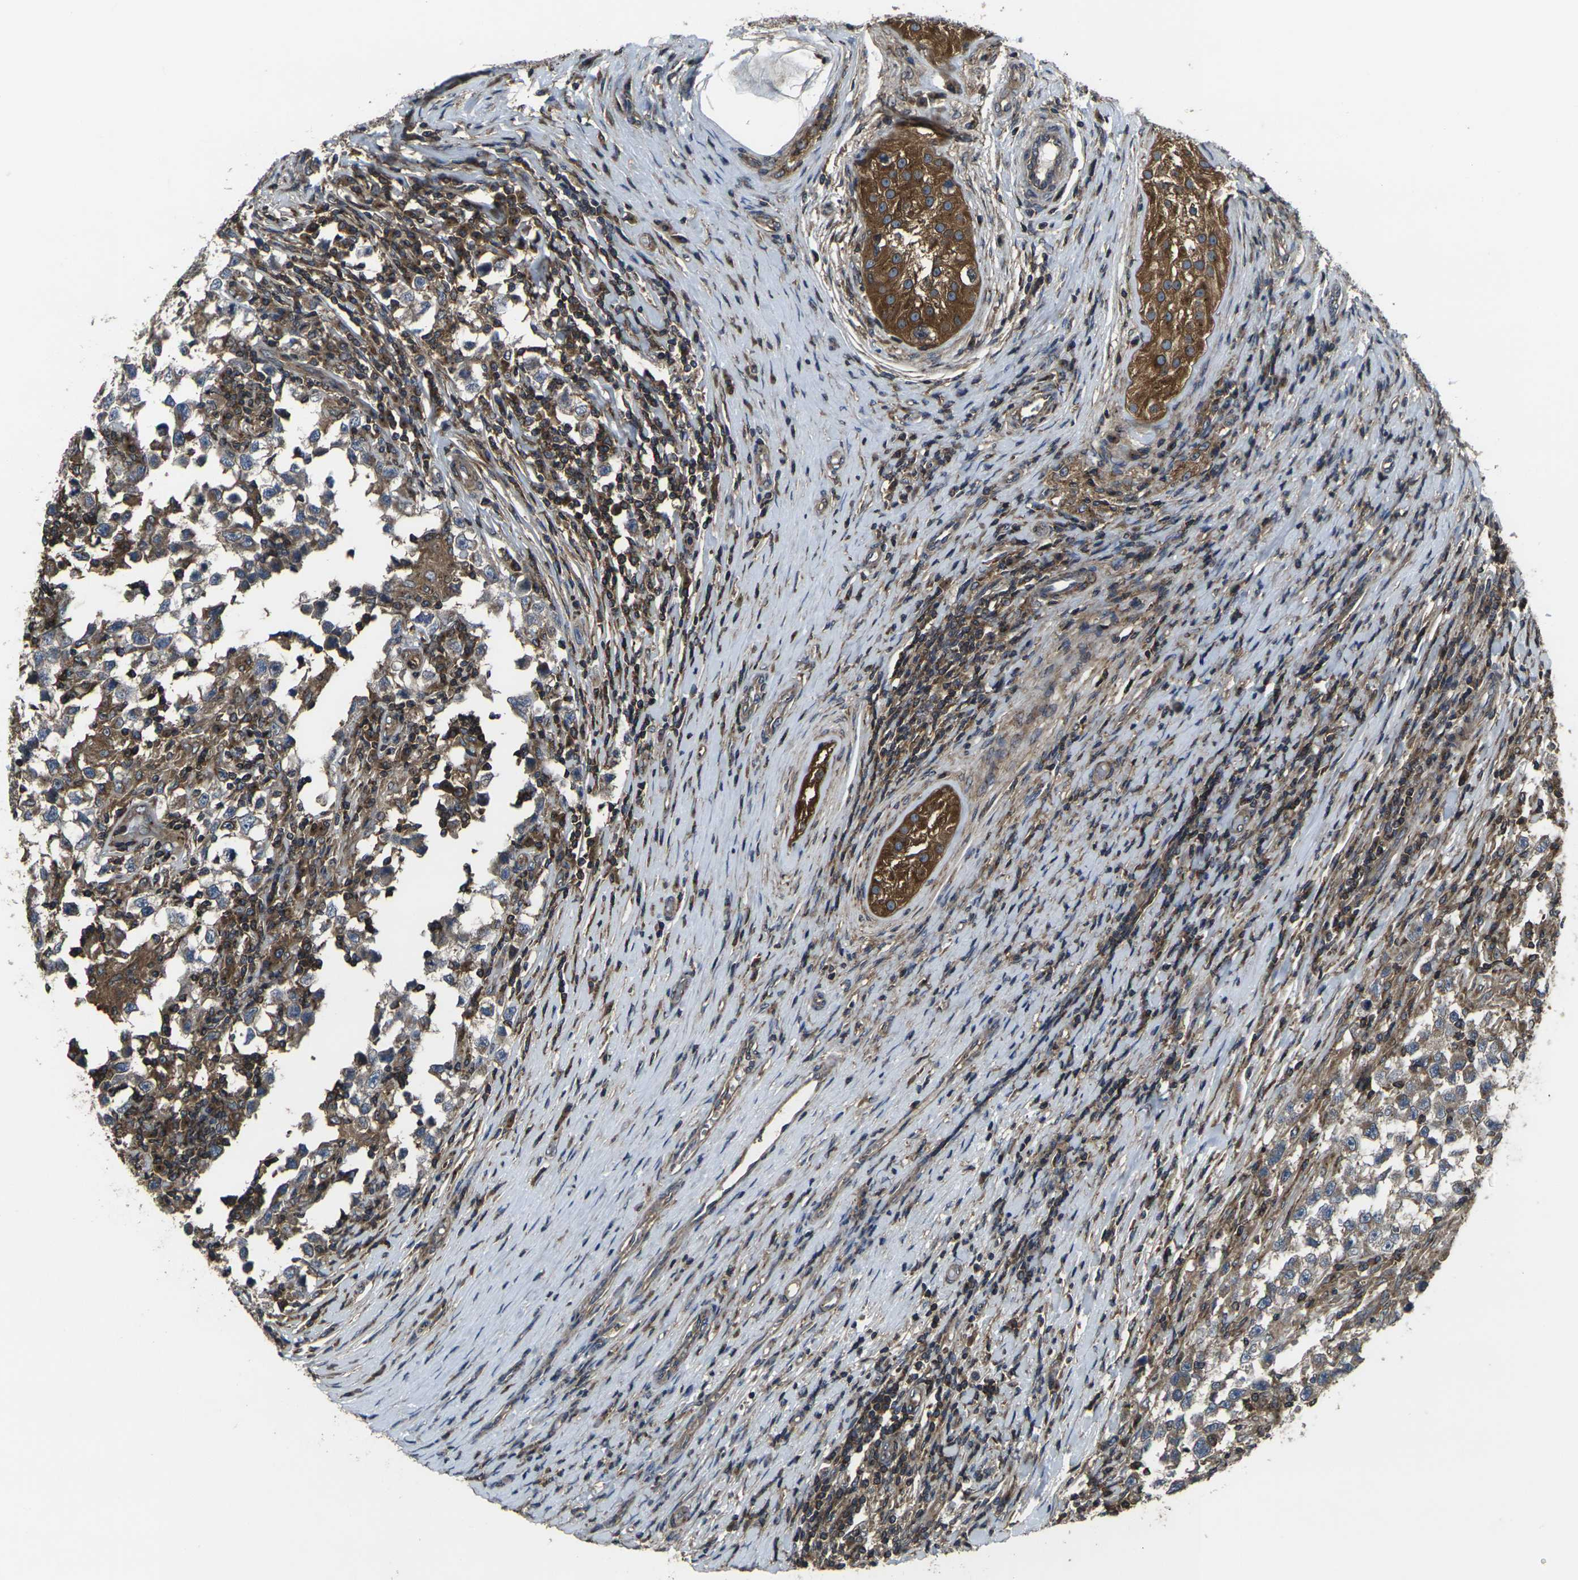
{"staining": {"intensity": "moderate", "quantity": "<25%", "location": "cytoplasmic/membranous"}, "tissue": "testis cancer", "cell_type": "Tumor cells", "image_type": "cancer", "snomed": [{"axis": "morphology", "description": "Carcinoma, Embryonal, NOS"}, {"axis": "topography", "description": "Testis"}], "caption": "Immunohistochemistry (IHC) staining of embryonal carcinoma (testis), which shows low levels of moderate cytoplasmic/membranous staining in about <25% of tumor cells indicating moderate cytoplasmic/membranous protein expression. The staining was performed using DAB (3,3'-diaminobenzidine) (brown) for protein detection and nuclei were counterstained in hematoxylin (blue).", "gene": "PRKACB", "patient": {"sex": "male", "age": 21}}